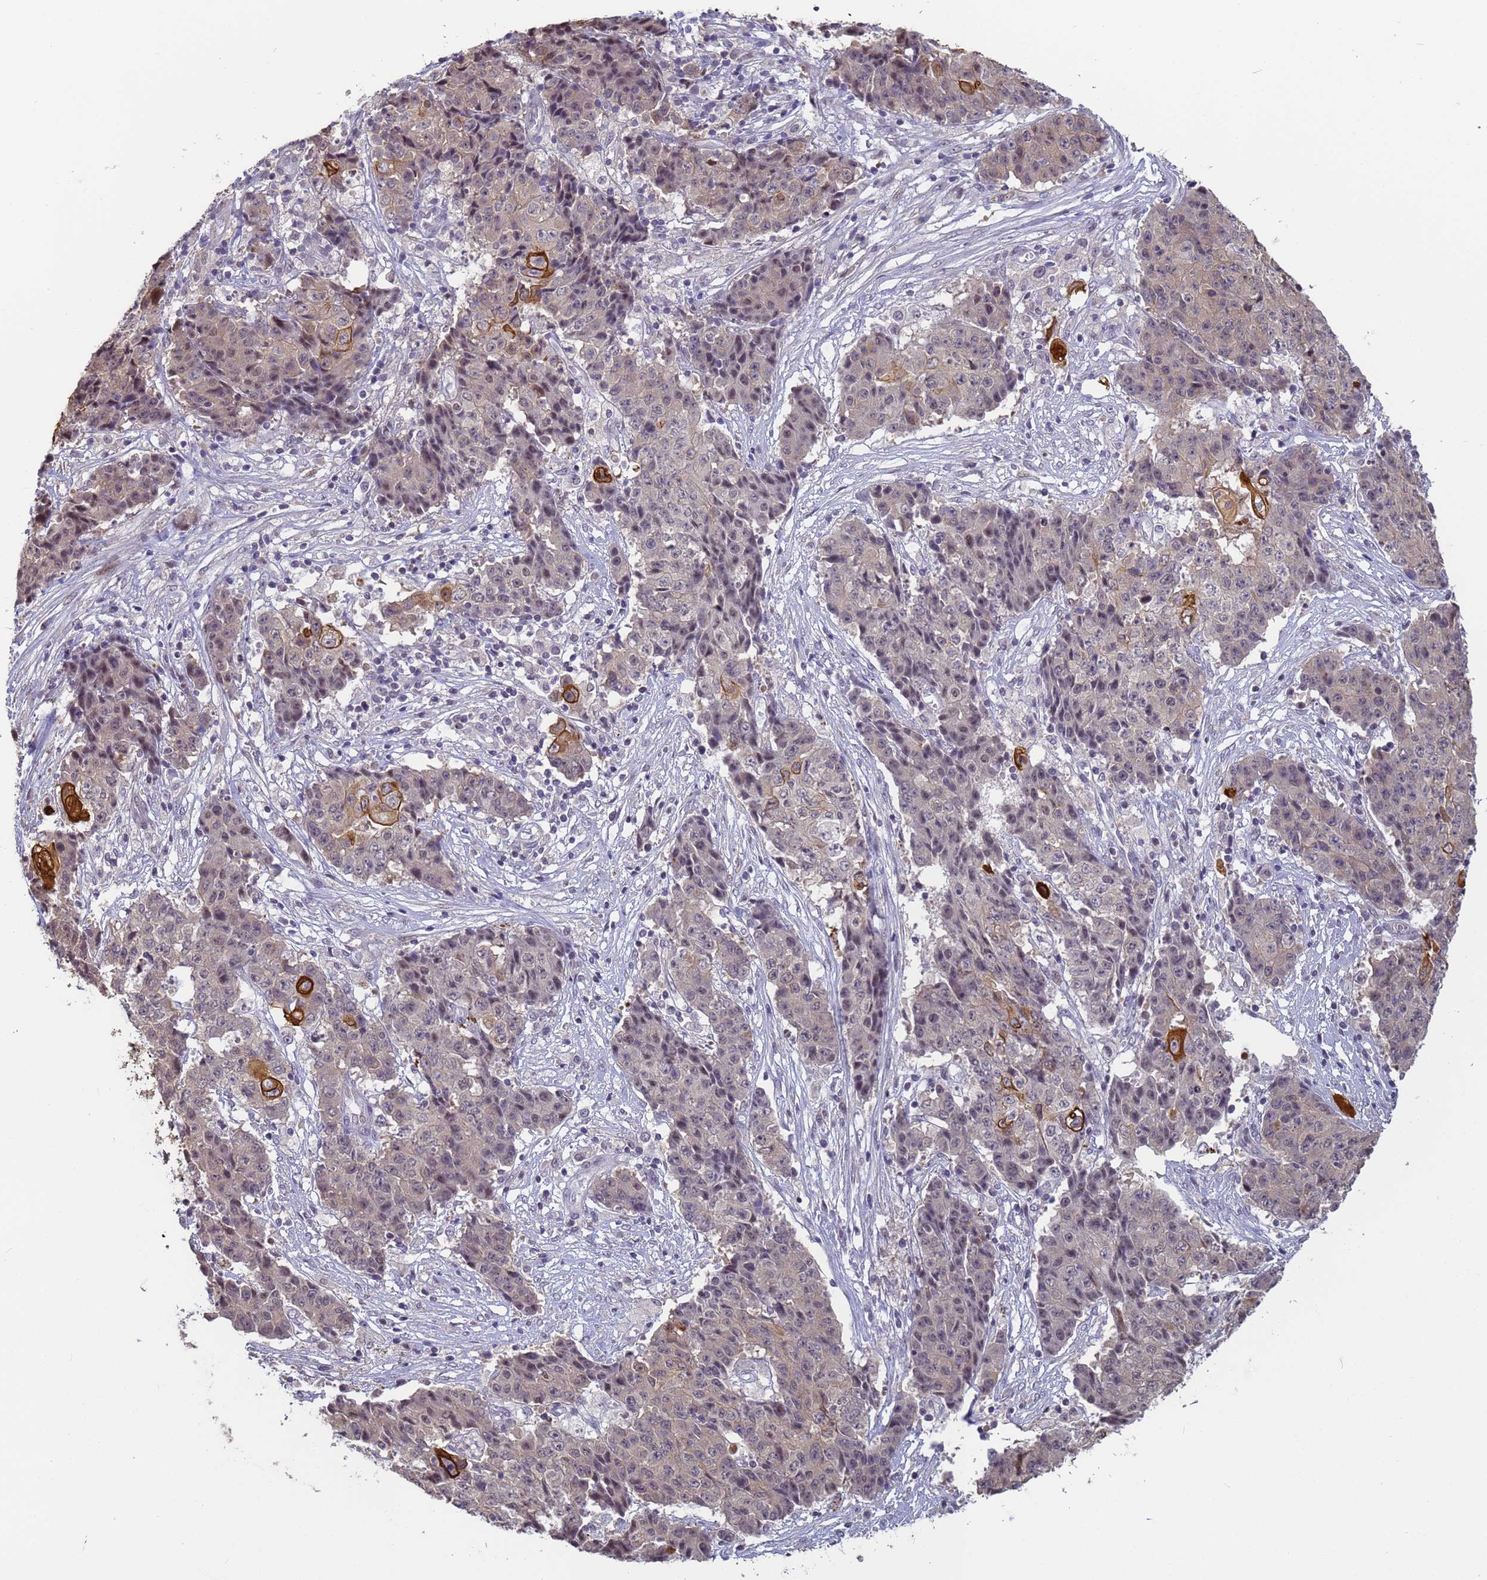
{"staining": {"intensity": "strong", "quantity": "<25%", "location": "cytoplasmic/membranous,nuclear"}, "tissue": "ovarian cancer", "cell_type": "Tumor cells", "image_type": "cancer", "snomed": [{"axis": "morphology", "description": "Carcinoma, endometroid"}, {"axis": "topography", "description": "Ovary"}], "caption": "The histopathology image shows staining of ovarian cancer (endometroid carcinoma), revealing strong cytoplasmic/membranous and nuclear protein expression (brown color) within tumor cells.", "gene": "VWA3A", "patient": {"sex": "female", "age": 42}}